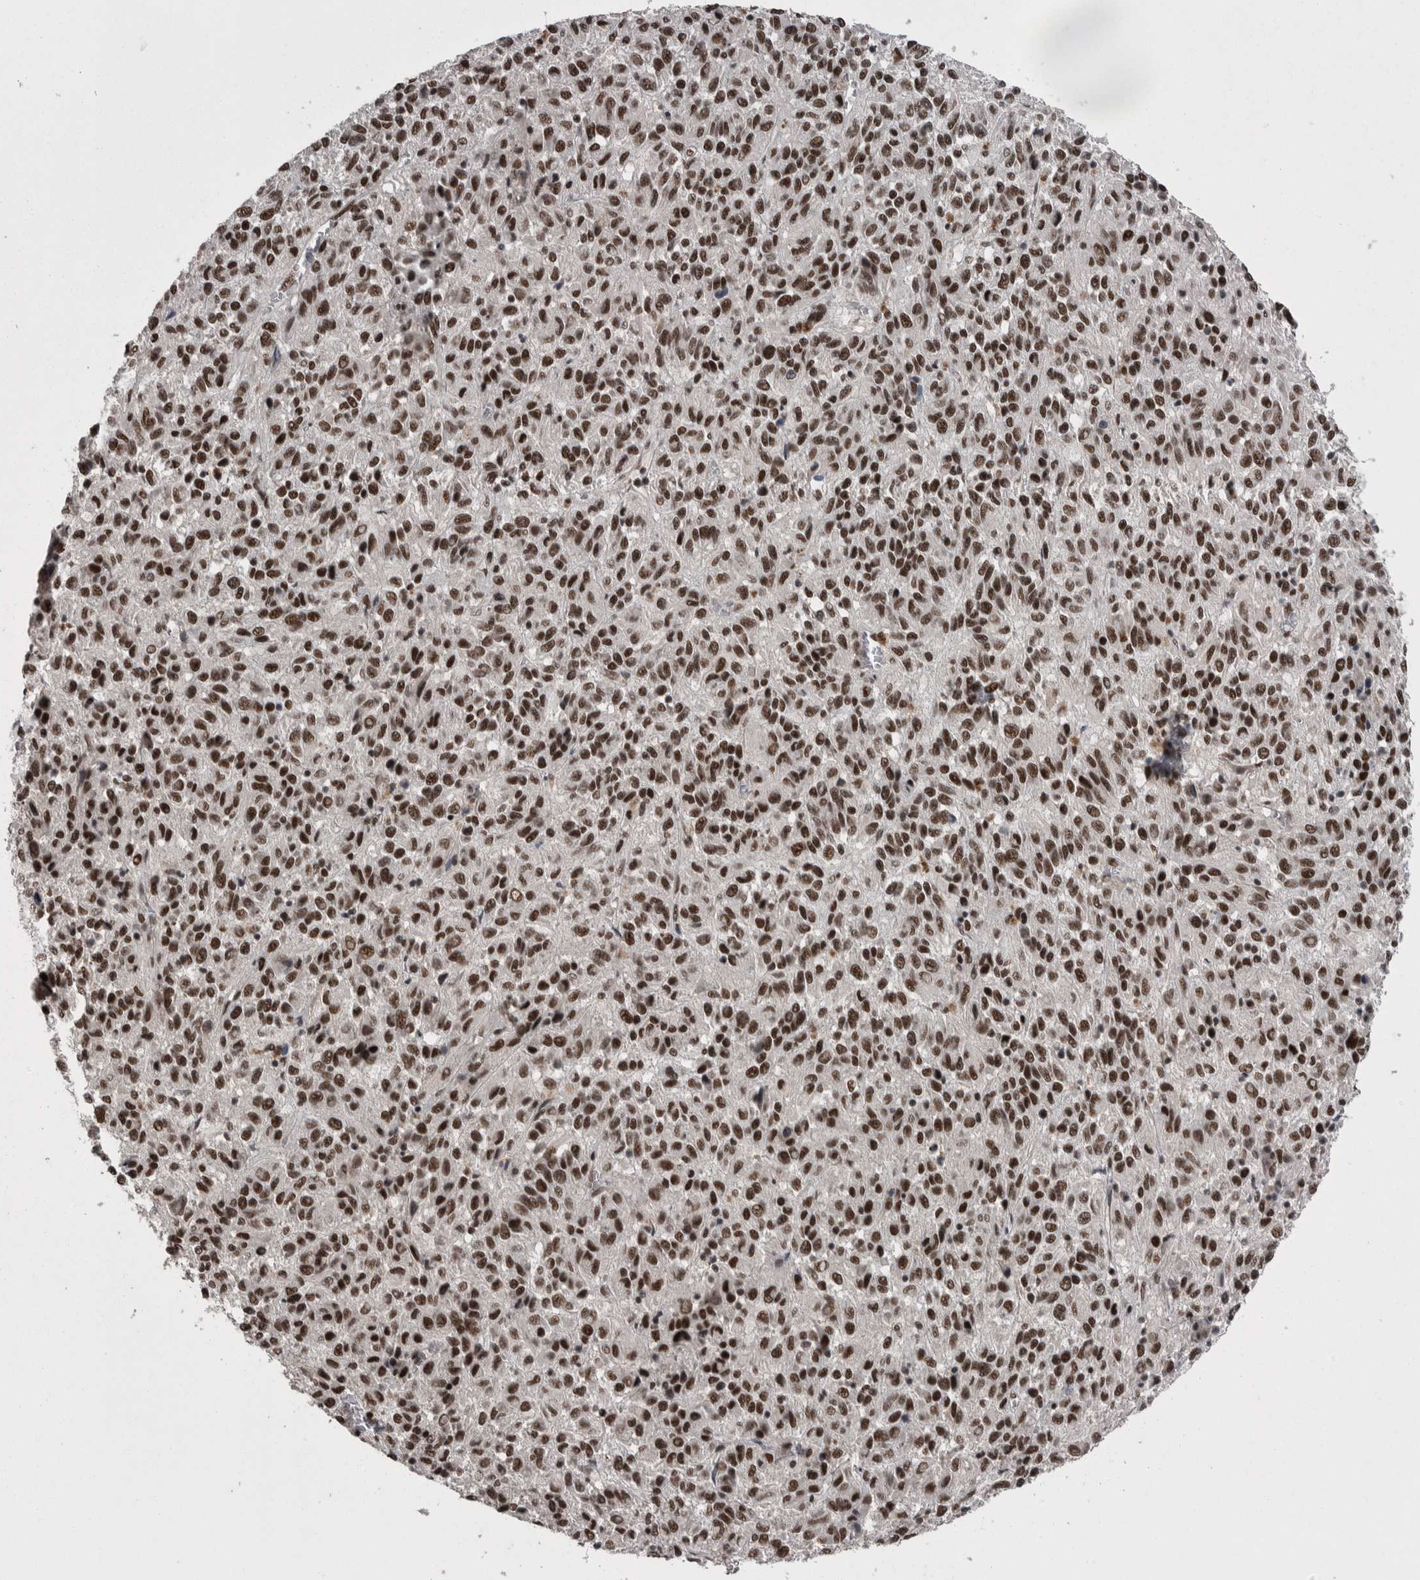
{"staining": {"intensity": "strong", "quantity": ">75%", "location": "nuclear"}, "tissue": "melanoma", "cell_type": "Tumor cells", "image_type": "cancer", "snomed": [{"axis": "morphology", "description": "Malignant melanoma, Metastatic site"}, {"axis": "topography", "description": "Lung"}], "caption": "High-power microscopy captured an IHC micrograph of malignant melanoma (metastatic site), revealing strong nuclear positivity in approximately >75% of tumor cells.", "gene": "DMTF1", "patient": {"sex": "male", "age": 64}}